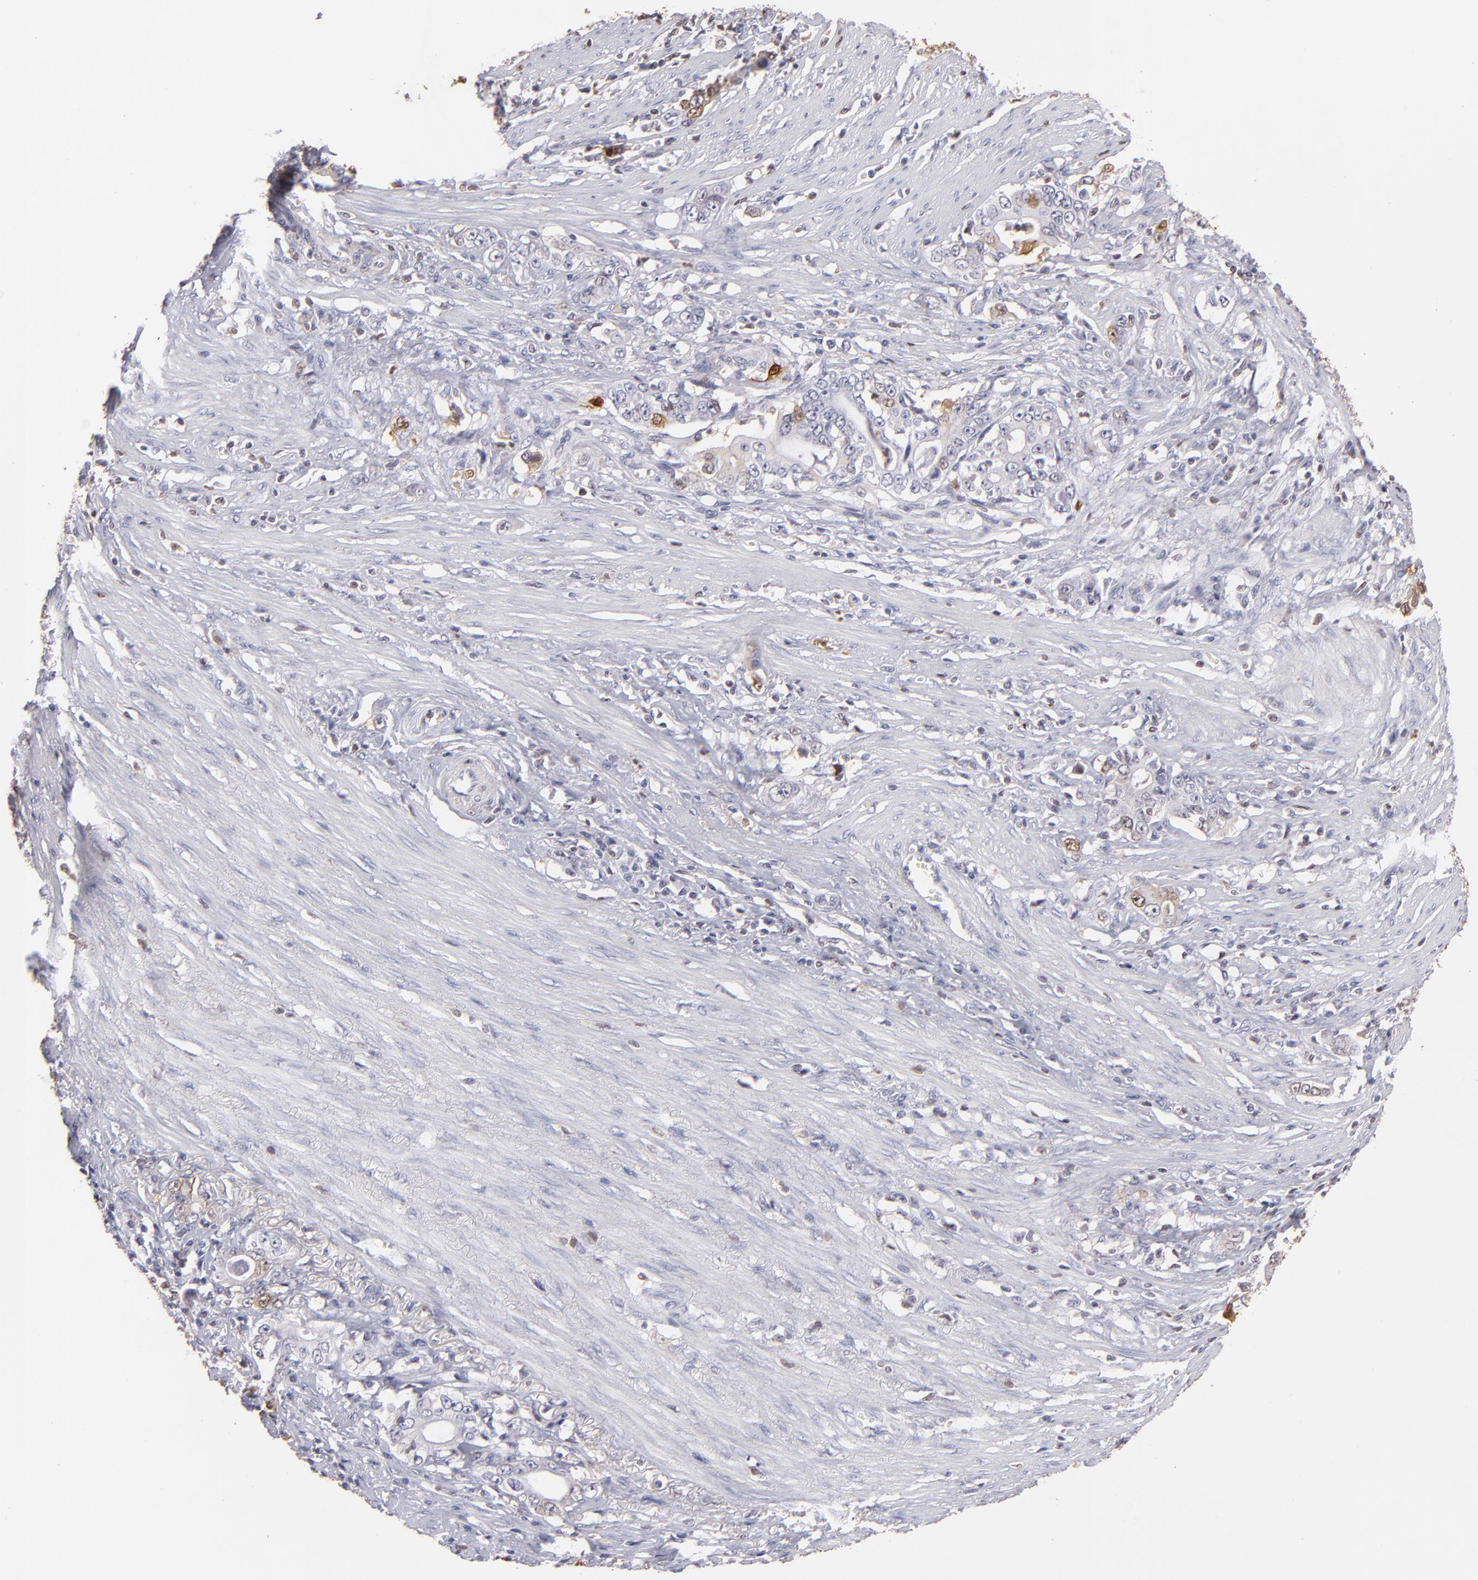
{"staining": {"intensity": "weak", "quantity": "<25%", "location": "cytoplasmic/membranous,nuclear"}, "tissue": "stomach cancer", "cell_type": "Tumor cells", "image_type": "cancer", "snomed": [{"axis": "morphology", "description": "Adenocarcinoma, NOS"}, {"axis": "topography", "description": "Stomach, lower"}], "caption": "Adenocarcinoma (stomach) stained for a protein using immunohistochemistry (IHC) reveals no staining tumor cells.", "gene": "S100A2", "patient": {"sex": "female", "age": 72}}